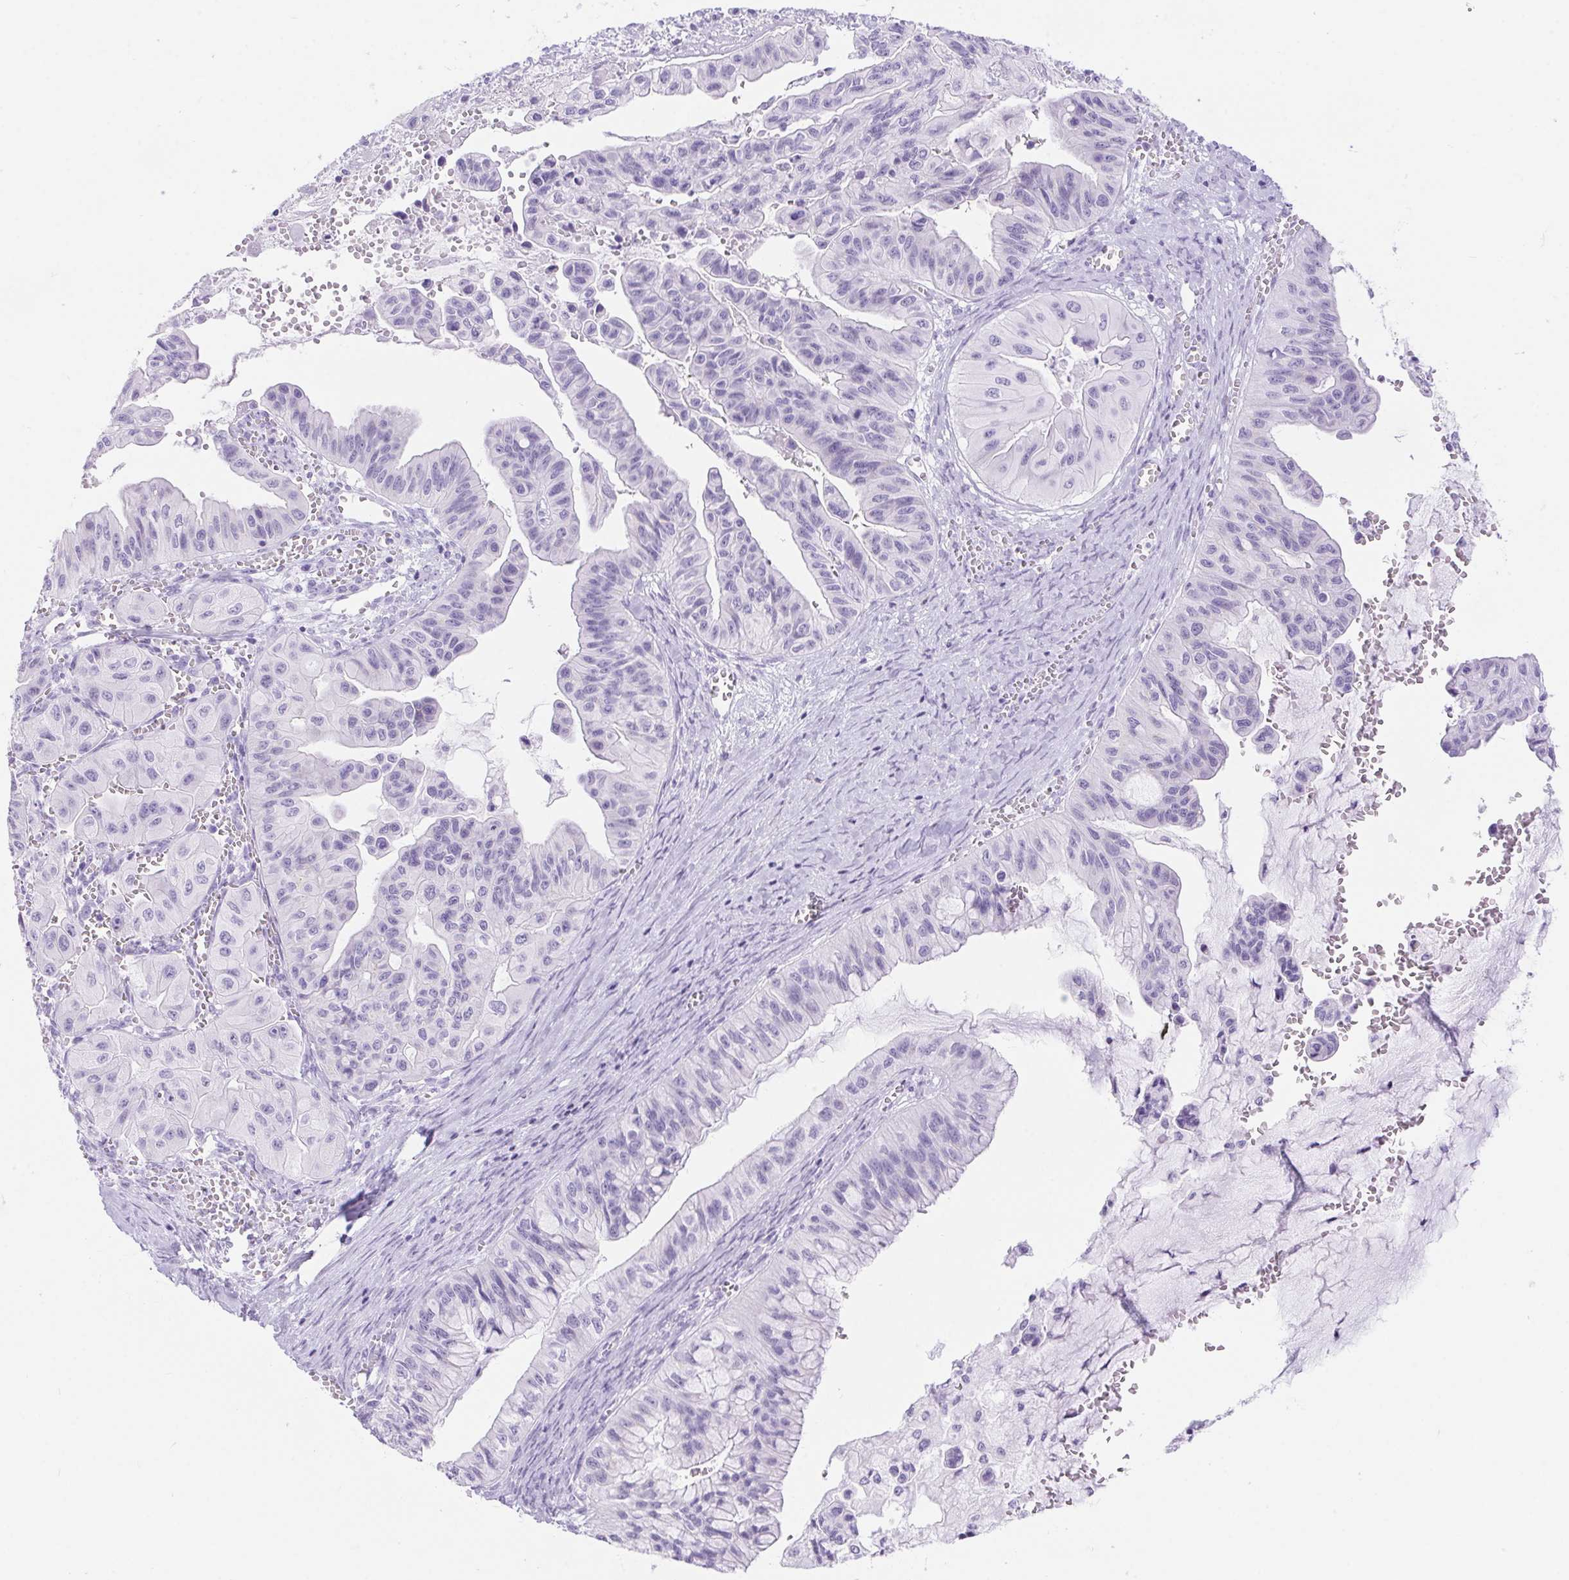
{"staining": {"intensity": "negative", "quantity": "none", "location": "none"}, "tissue": "ovarian cancer", "cell_type": "Tumor cells", "image_type": "cancer", "snomed": [{"axis": "morphology", "description": "Cystadenocarcinoma, mucinous, NOS"}, {"axis": "topography", "description": "Ovary"}], "caption": "An immunohistochemistry micrograph of ovarian mucinous cystadenocarcinoma is shown. There is no staining in tumor cells of ovarian mucinous cystadenocarcinoma.", "gene": "ERP27", "patient": {"sex": "female", "age": 72}}